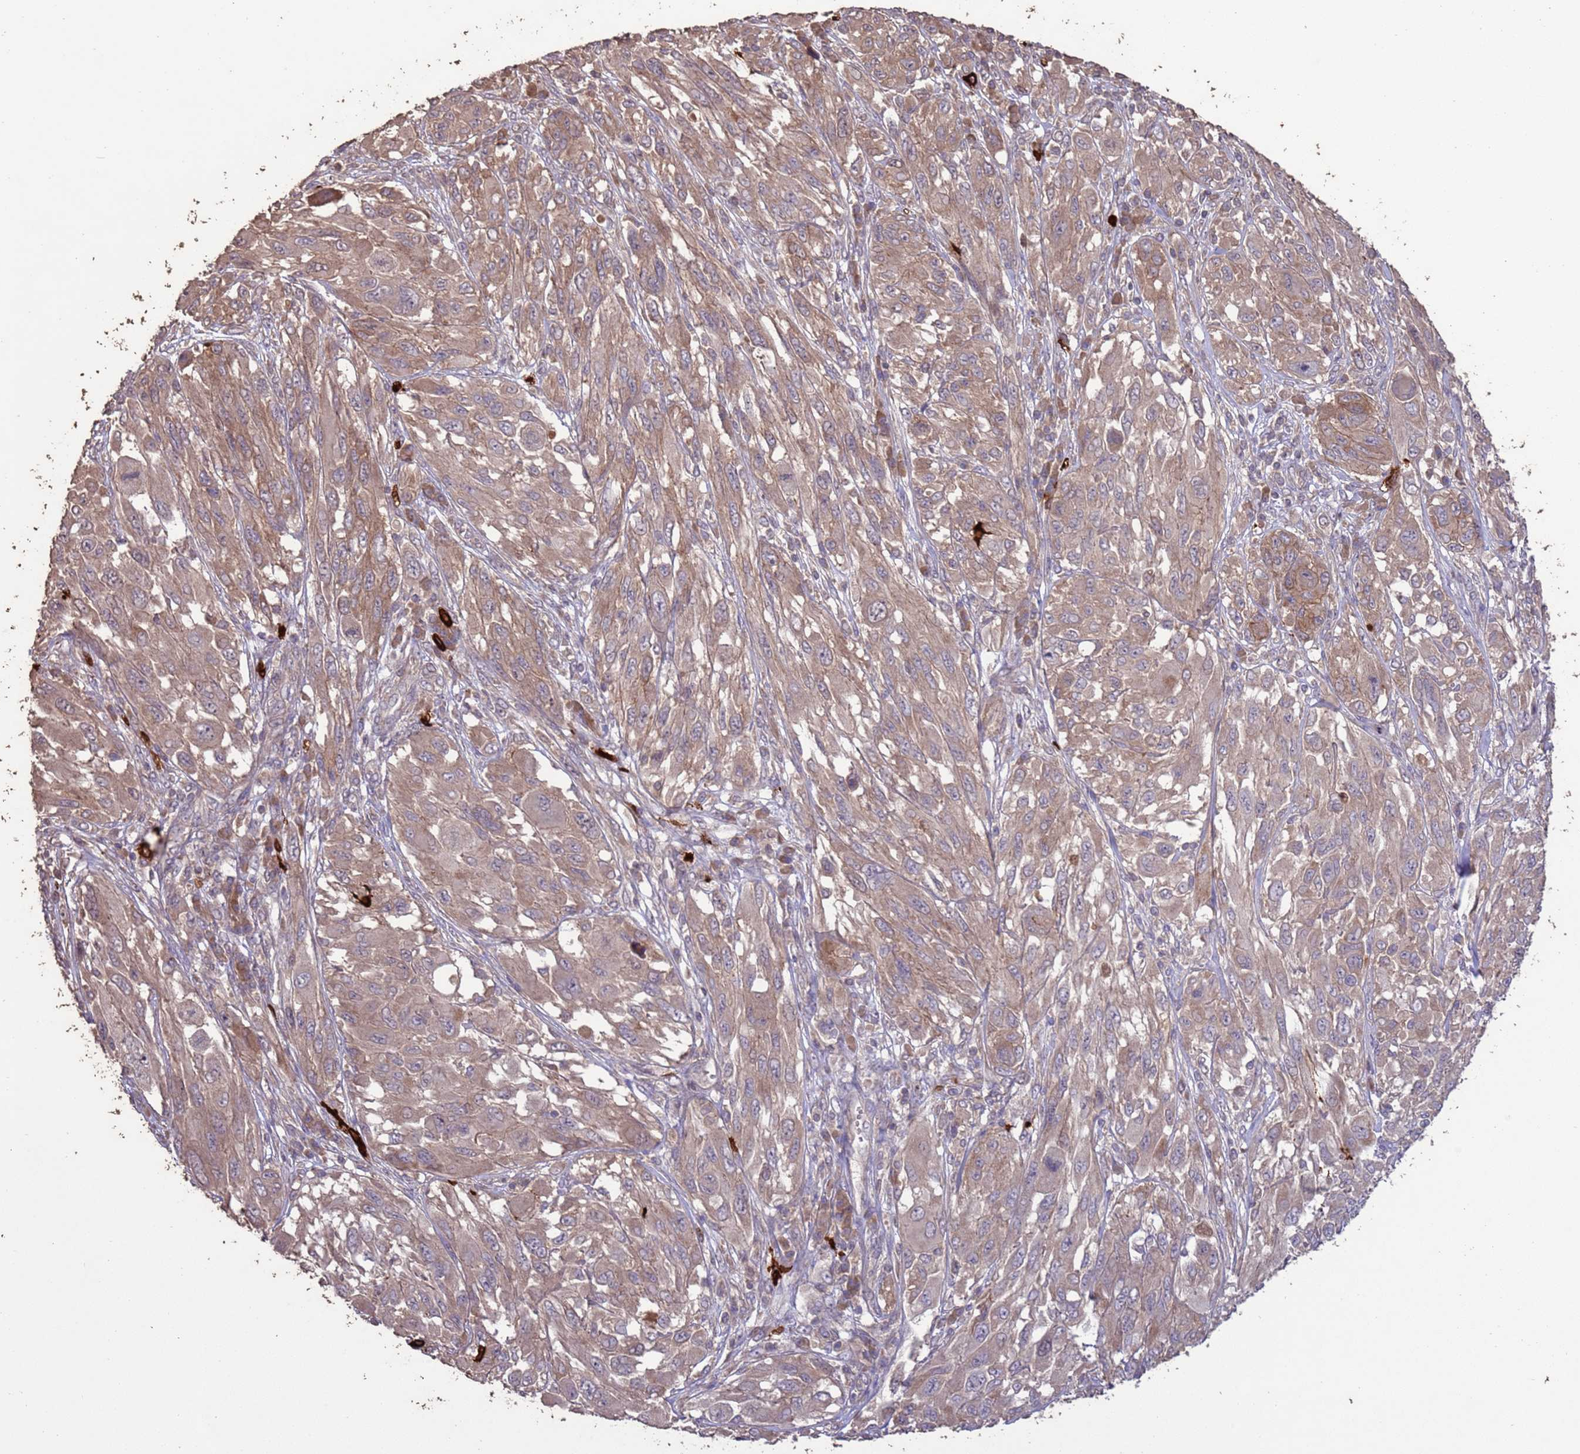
{"staining": {"intensity": "weak", "quantity": ">75%", "location": "cytoplasmic/membranous"}, "tissue": "melanoma", "cell_type": "Tumor cells", "image_type": "cancer", "snomed": [{"axis": "morphology", "description": "Malignant melanoma, NOS"}, {"axis": "topography", "description": "Skin"}], "caption": "Immunohistochemistry (IHC) (DAB) staining of human malignant melanoma exhibits weak cytoplasmic/membranous protein staining in approximately >75% of tumor cells.", "gene": "SLC9B2", "patient": {"sex": "female", "age": 91}}